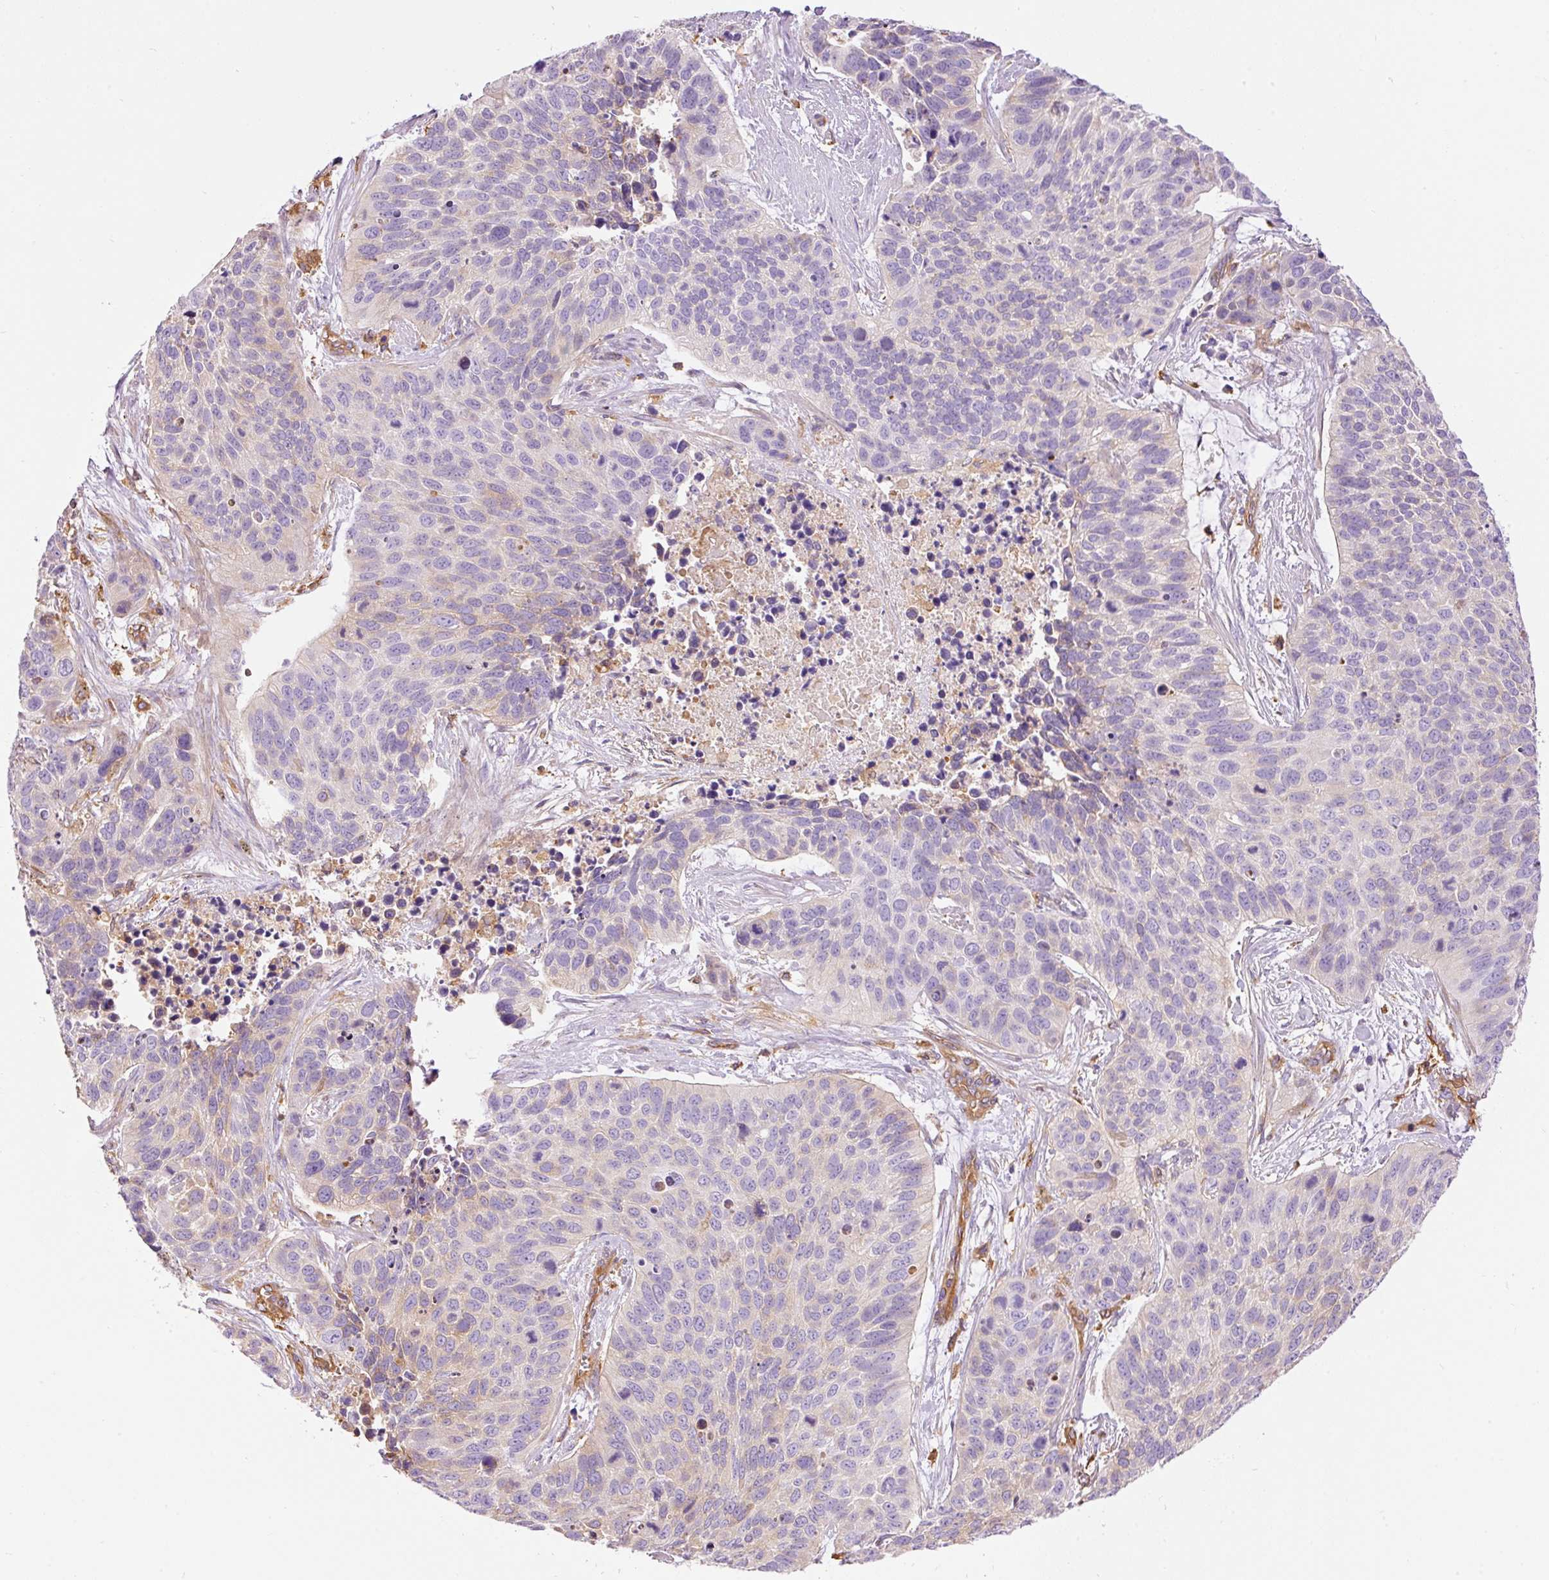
{"staining": {"intensity": "negative", "quantity": "none", "location": "none"}, "tissue": "lung cancer", "cell_type": "Tumor cells", "image_type": "cancer", "snomed": [{"axis": "morphology", "description": "Squamous cell carcinoma, NOS"}, {"axis": "topography", "description": "Lung"}], "caption": "IHC photomicrograph of neoplastic tissue: human lung cancer (squamous cell carcinoma) stained with DAB (3,3'-diaminobenzidine) reveals no significant protein expression in tumor cells. (DAB immunohistochemistry visualized using brightfield microscopy, high magnification).", "gene": "IL10RB", "patient": {"sex": "male", "age": 62}}